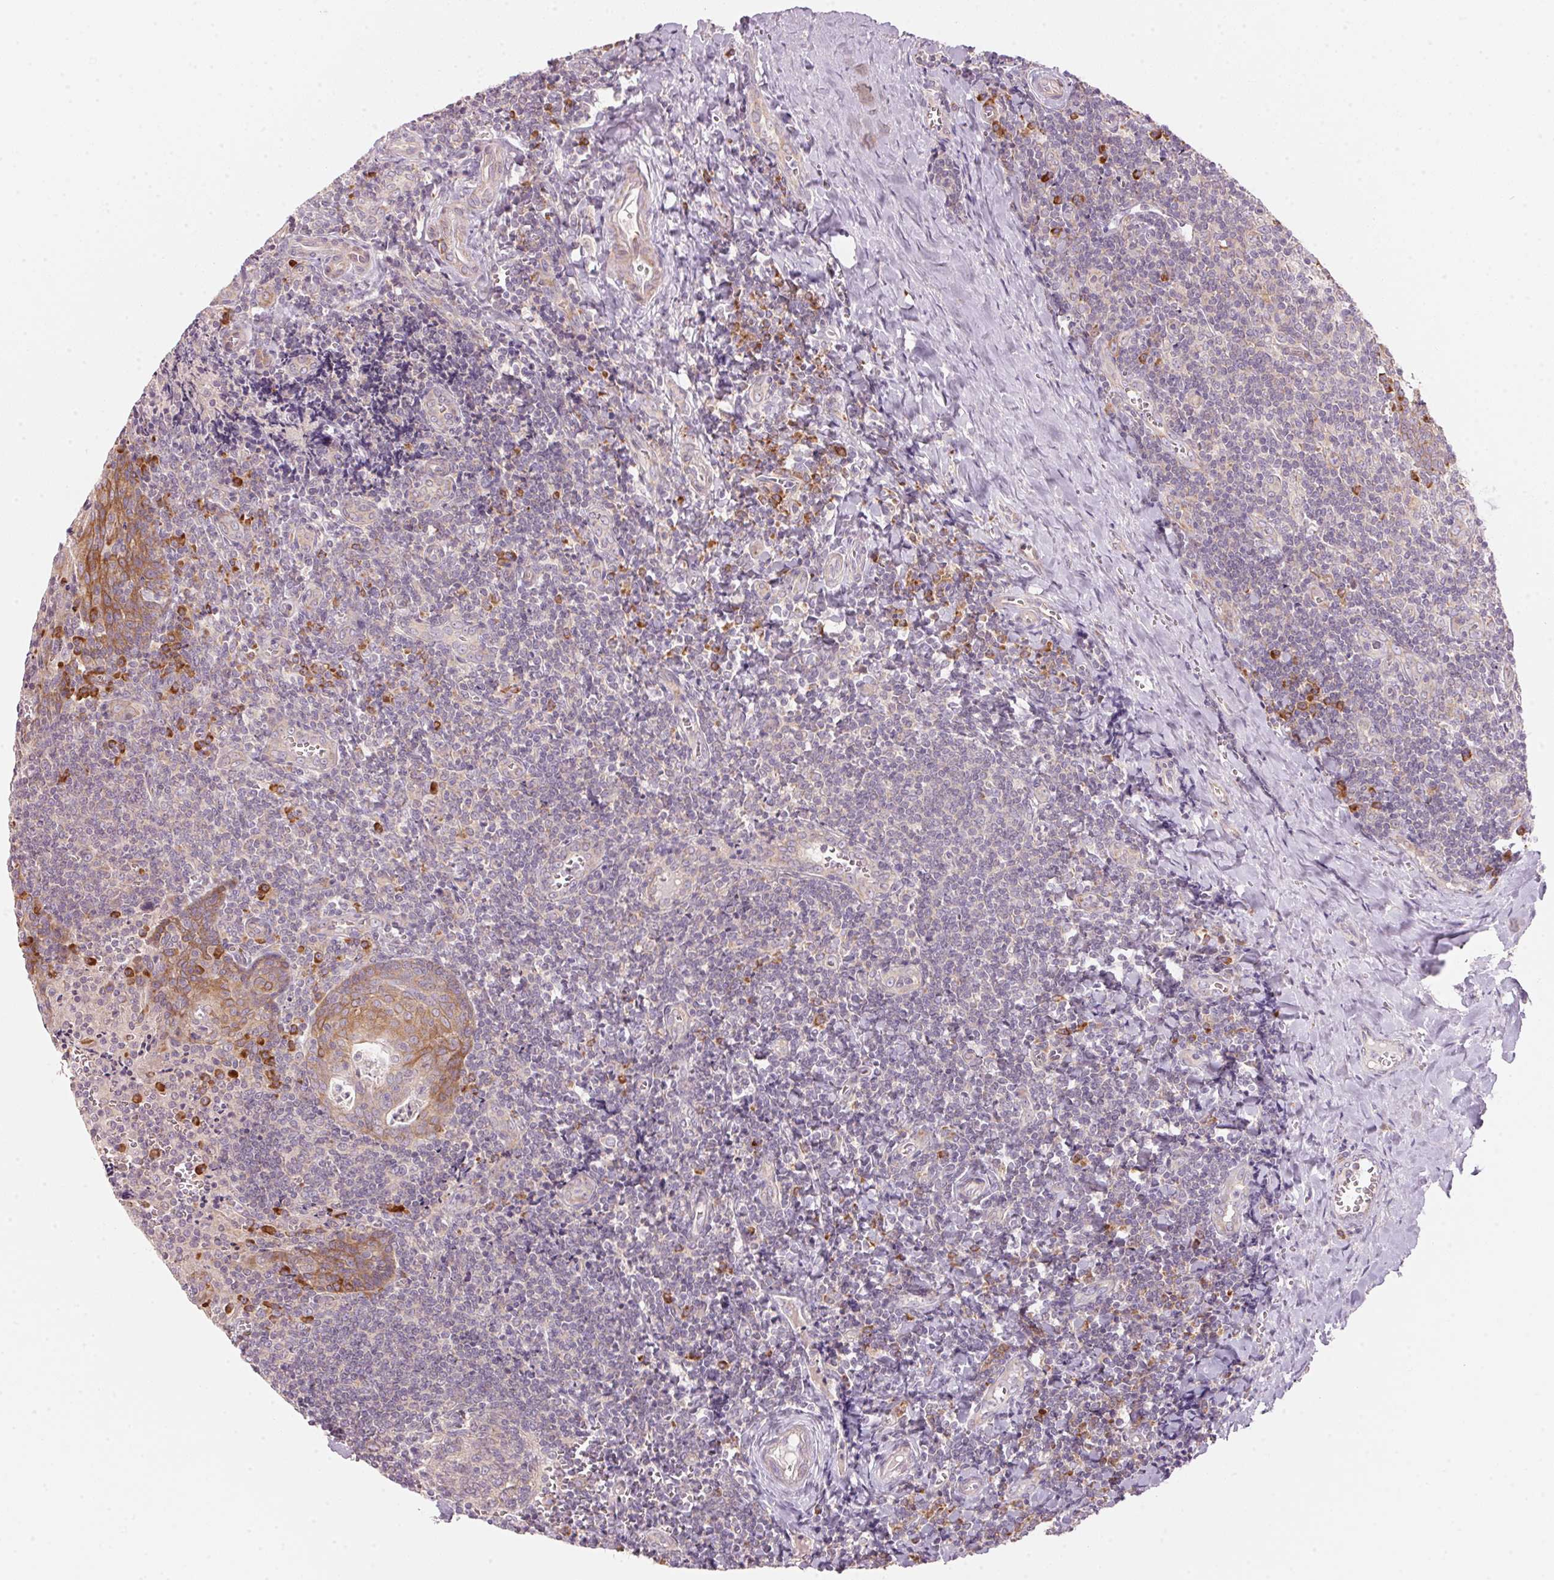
{"staining": {"intensity": "weak", "quantity": "<25%", "location": "cytoplasmic/membranous"}, "tissue": "tonsil", "cell_type": "Germinal center cells", "image_type": "normal", "snomed": [{"axis": "morphology", "description": "Normal tissue, NOS"}, {"axis": "morphology", "description": "Inflammation, NOS"}, {"axis": "topography", "description": "Tonsil"}], "caption": "Germinal center cells show no significant protein staining in unremarkable tonsil. (Immunohistochemistry, brightfield microscopy, high magnification).", "gene": "BLOC1S2", "patient": {"sex": "female", "age": 31}}